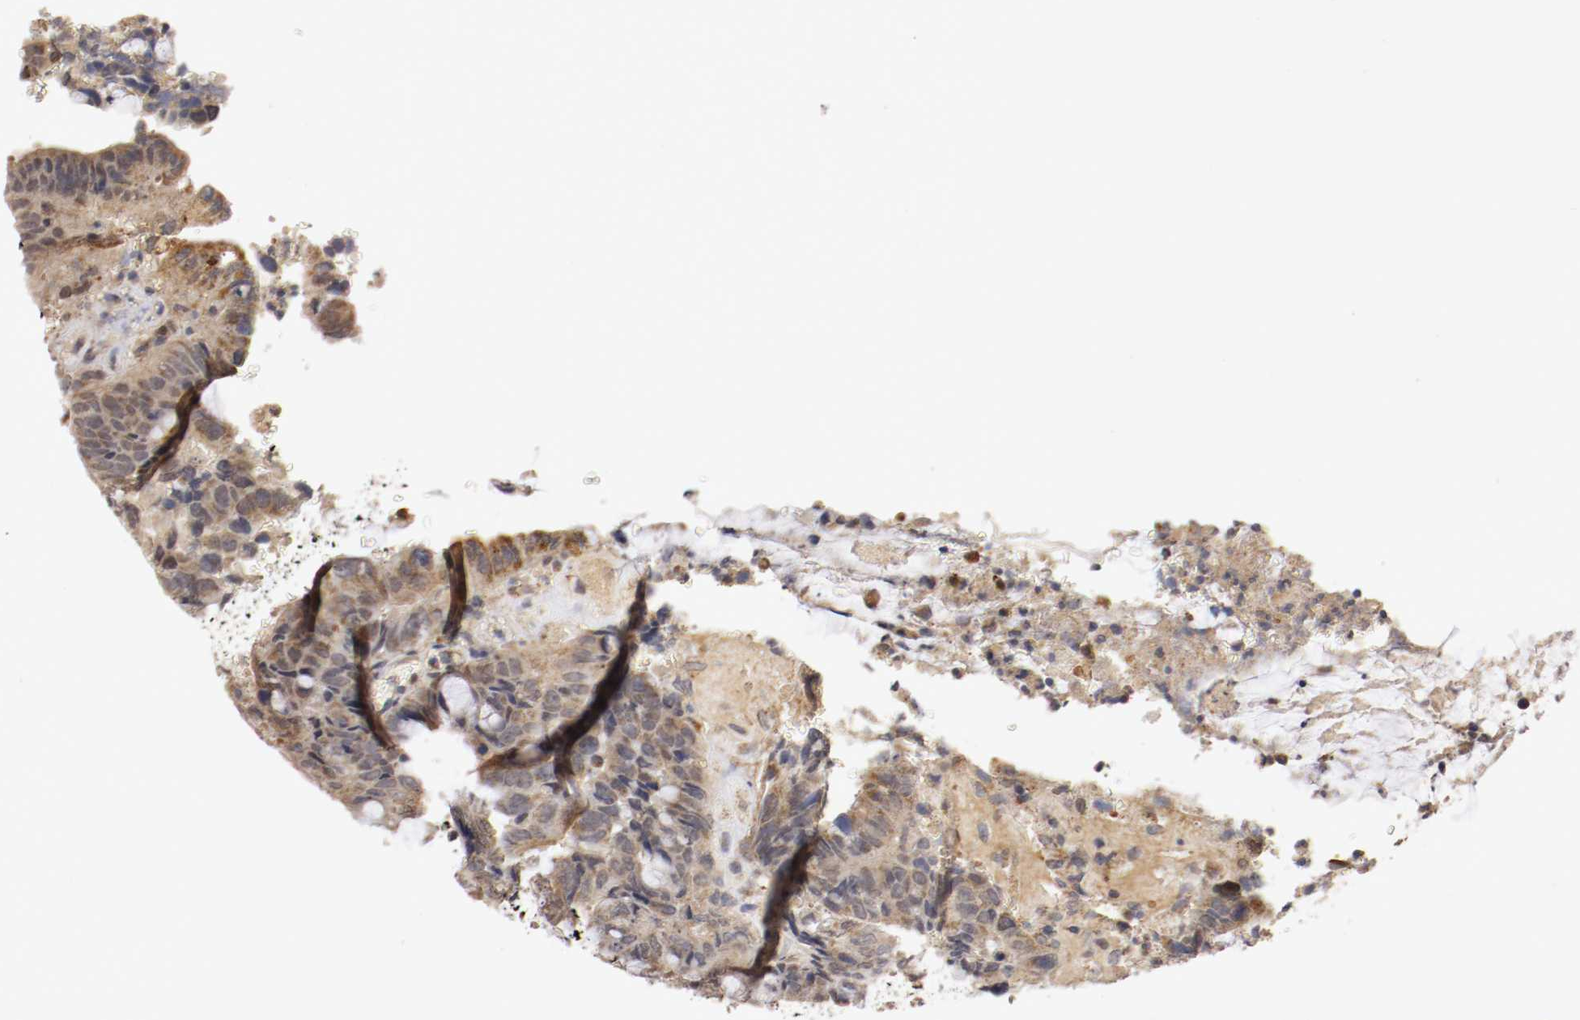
{"staining": {"intensity": "weak", "quantity": ">75%", "location": "cytoplasmic/membranous"}, "tissue": "colorectal cancer", "cell_type": "Tumor cells", "image_type": "cancer", "snomed": [{"axis": "morphology", "description": "Normal tissue, NOS"}, {"axis": "morphology", "description": "Adenocarcinoma, NOS"}, {"axis": "topography", "description": "Rectum"}, {"axis": "topography", "description": "Peripheral nerve tissue"}], "caption": "Immunohistochemical staining of adenocarcinoma (colorectal) demonstrates low levels of weak cytoplasmic/membranous protein staining in approximately >75% of tumor cells.", "gene": "TNFRSF1B", "patient": {"sex": "male", "age": 92}}